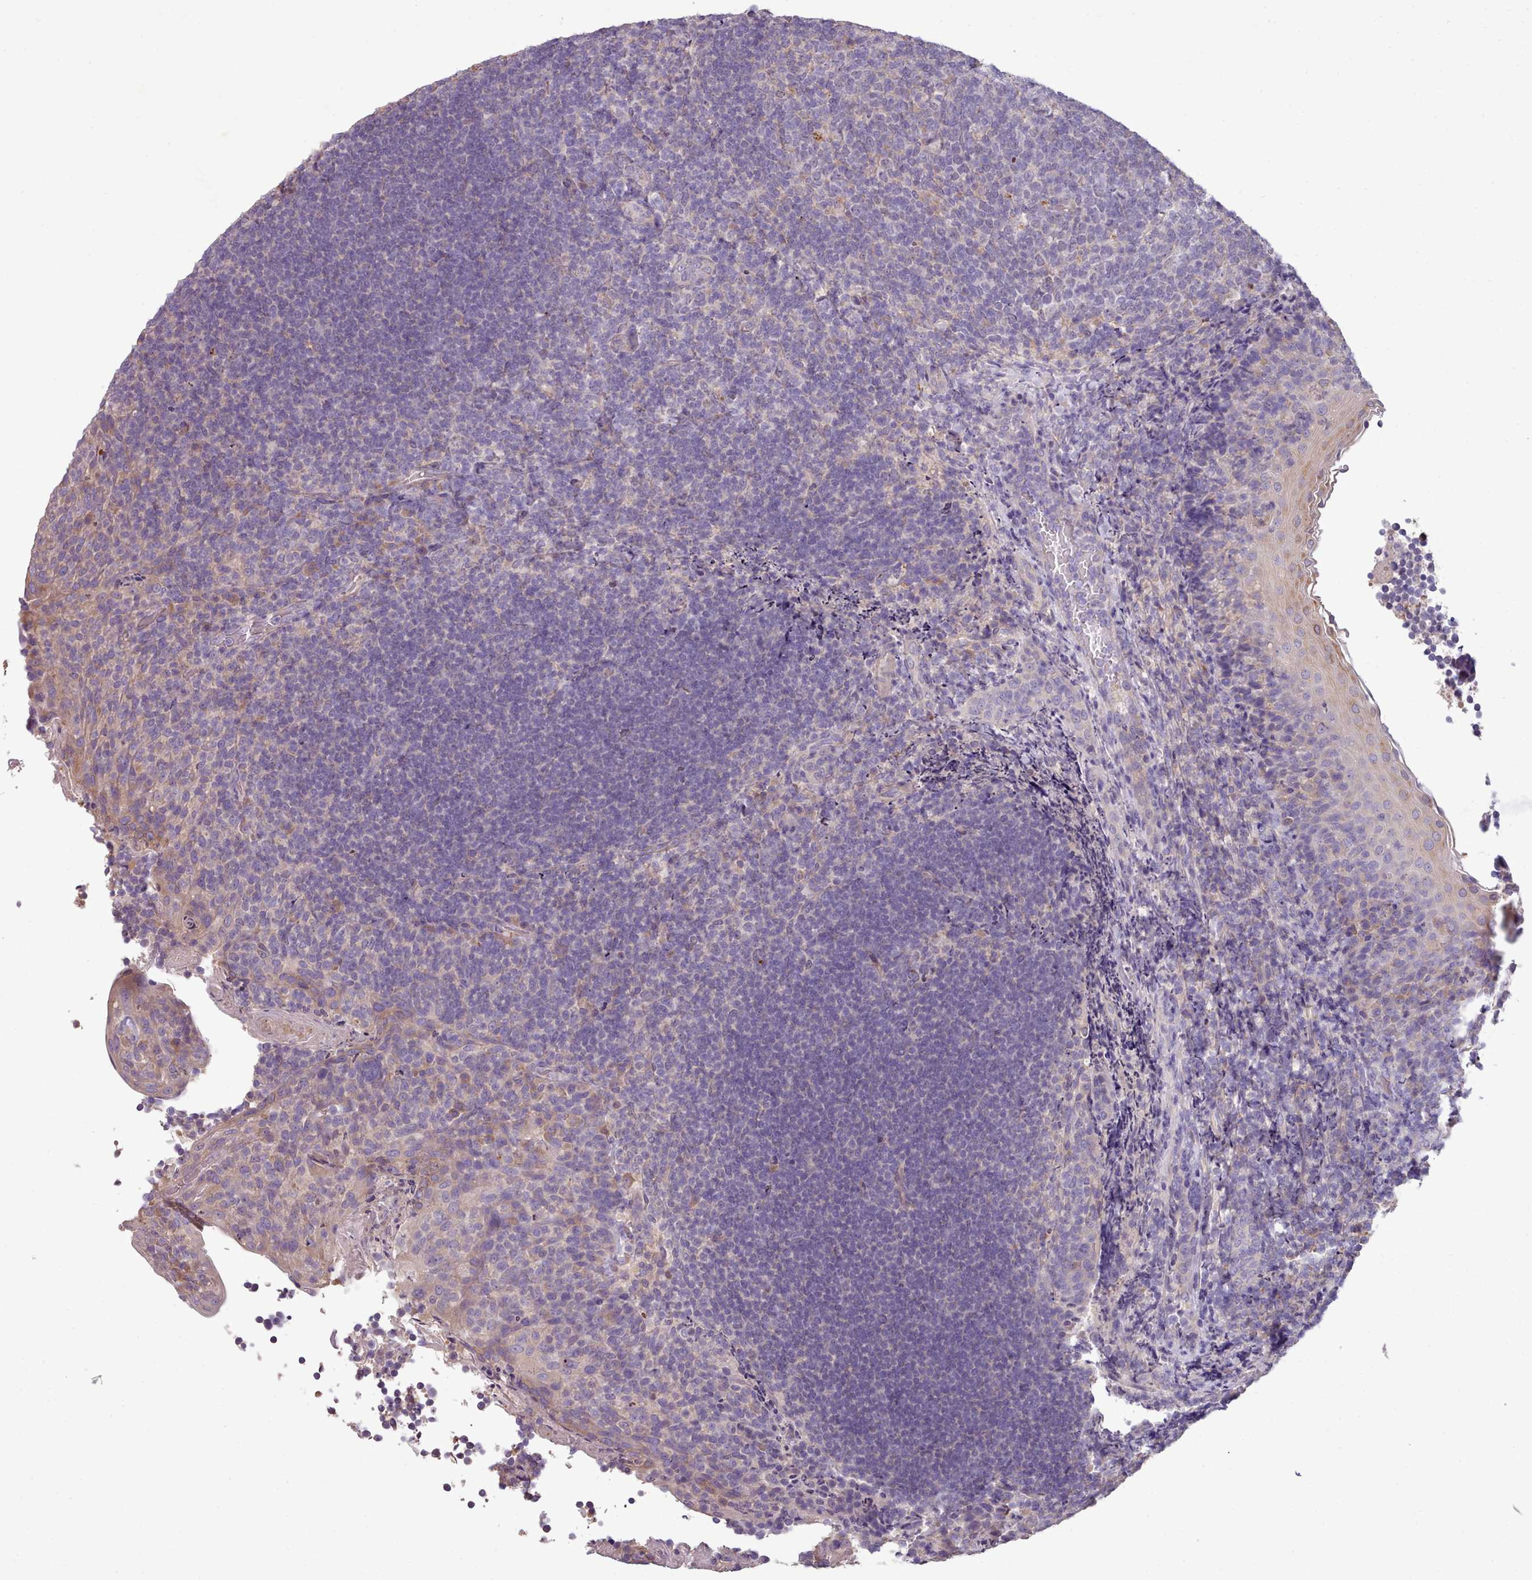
{"staining": {"intensity": "weak", "quantity": "<25%", "location": "cytoplasmic/membranous"}, "tissue": "tonsil", "cell_type": "Germinal center cells", "image_type": "normal", "snomed": [{"axis": "morphology", "description": "Normal tissue, NOS"}, {"axis": "topography", "description": "Tonsil"}], "caption": "Immunohistochemical staining of normal human tonsil reveals no significant positivity in germinal center cells.", "gene": "DPF1", "patient": {"sex": "female", "age": 10}}